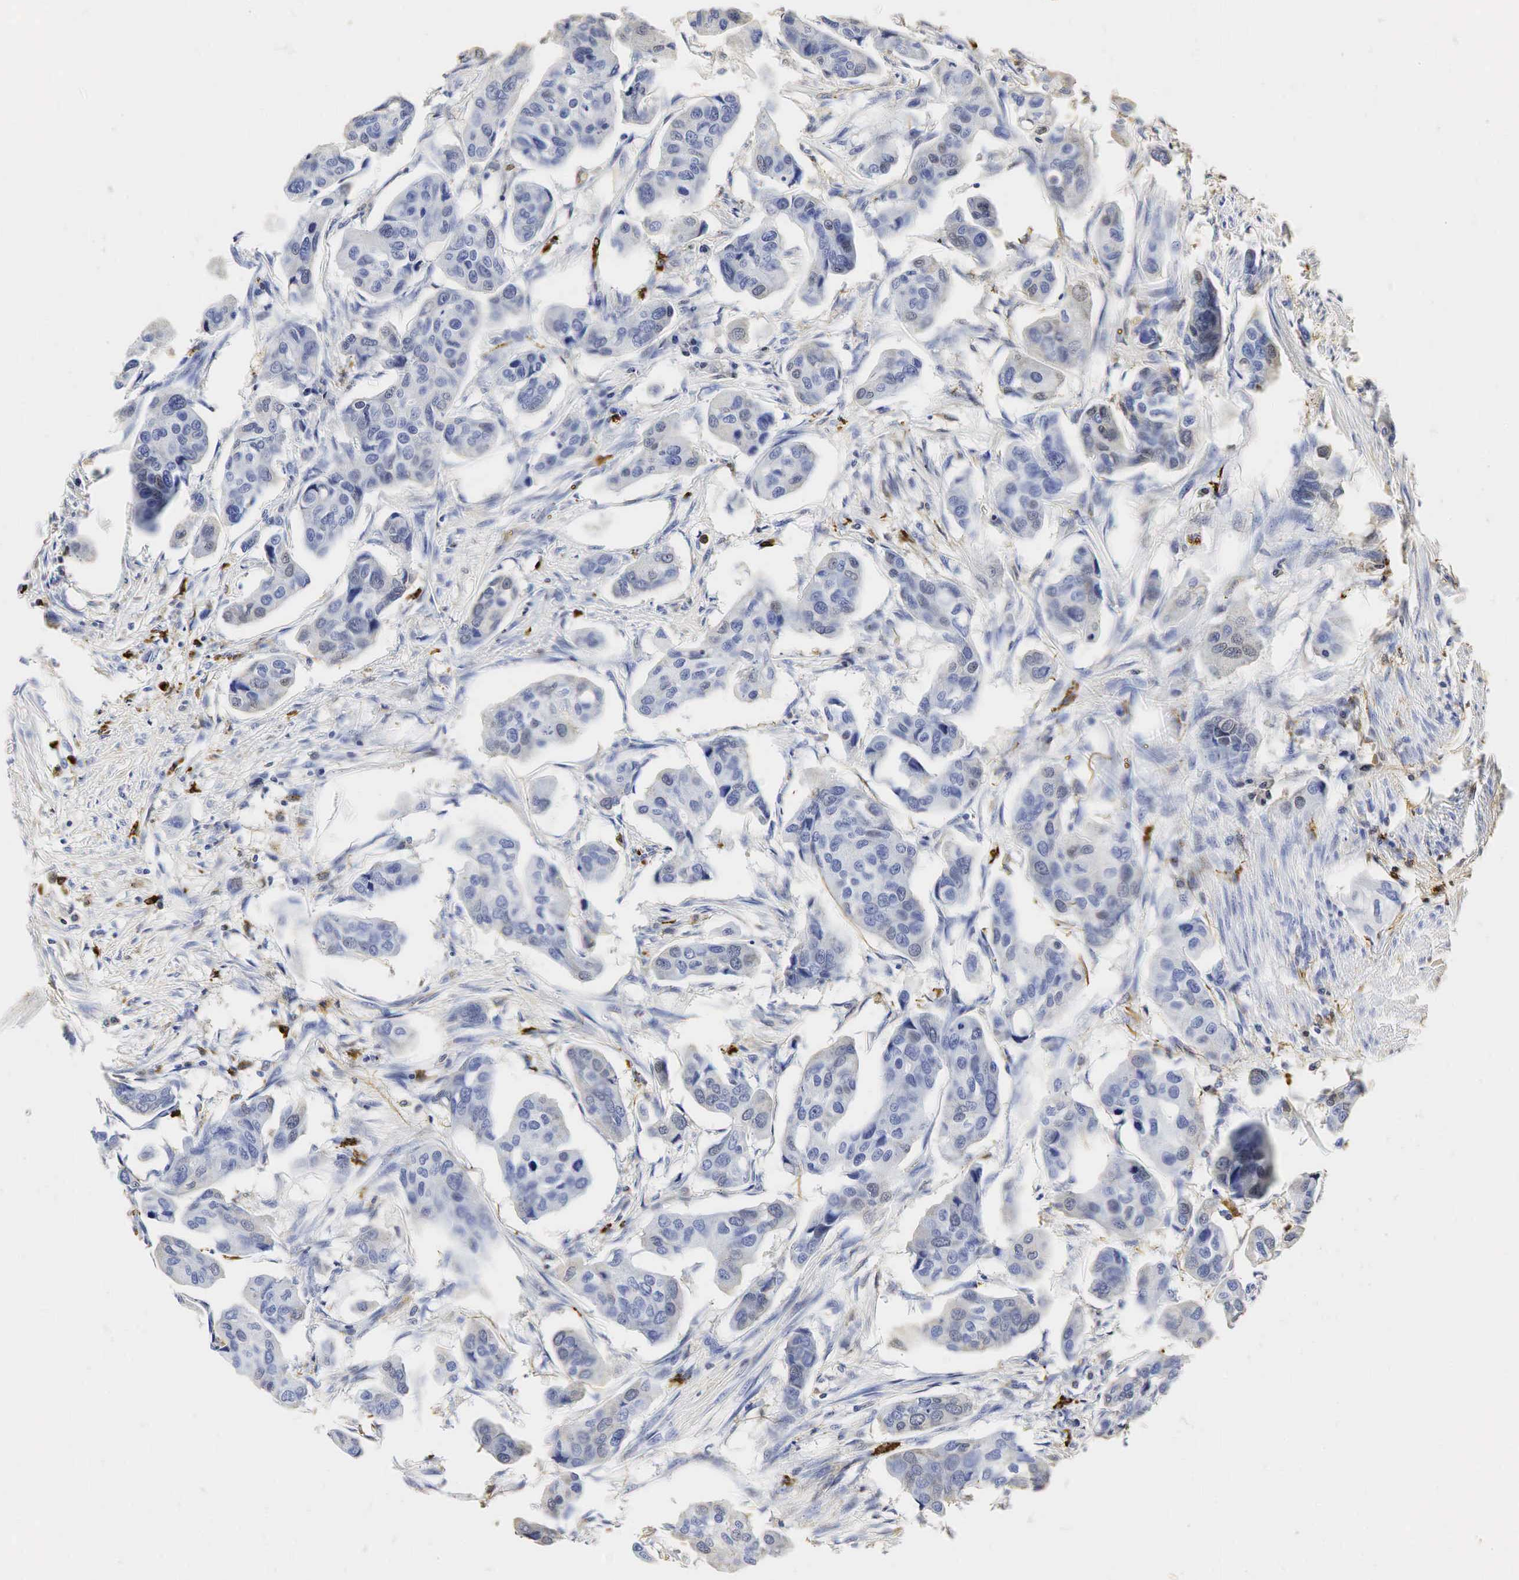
{"staining": {"intensity": "negative", "quantity": "none", "location": "none"}, "tissue": "urothelial cancer", "cell_type": "Tumor cells", "image_type": "cancer", "snomed": [{"axis": "morphology", "description": "Adenocarcinoma, NOS"}, {"axis": "topography", "description": "Urinary bladder"}], "caption": "There is no significant positivity in tumor cells of adenocarcinoma.", "gene": "LYZ", "patient": {"sex": "male", "age": 61}}